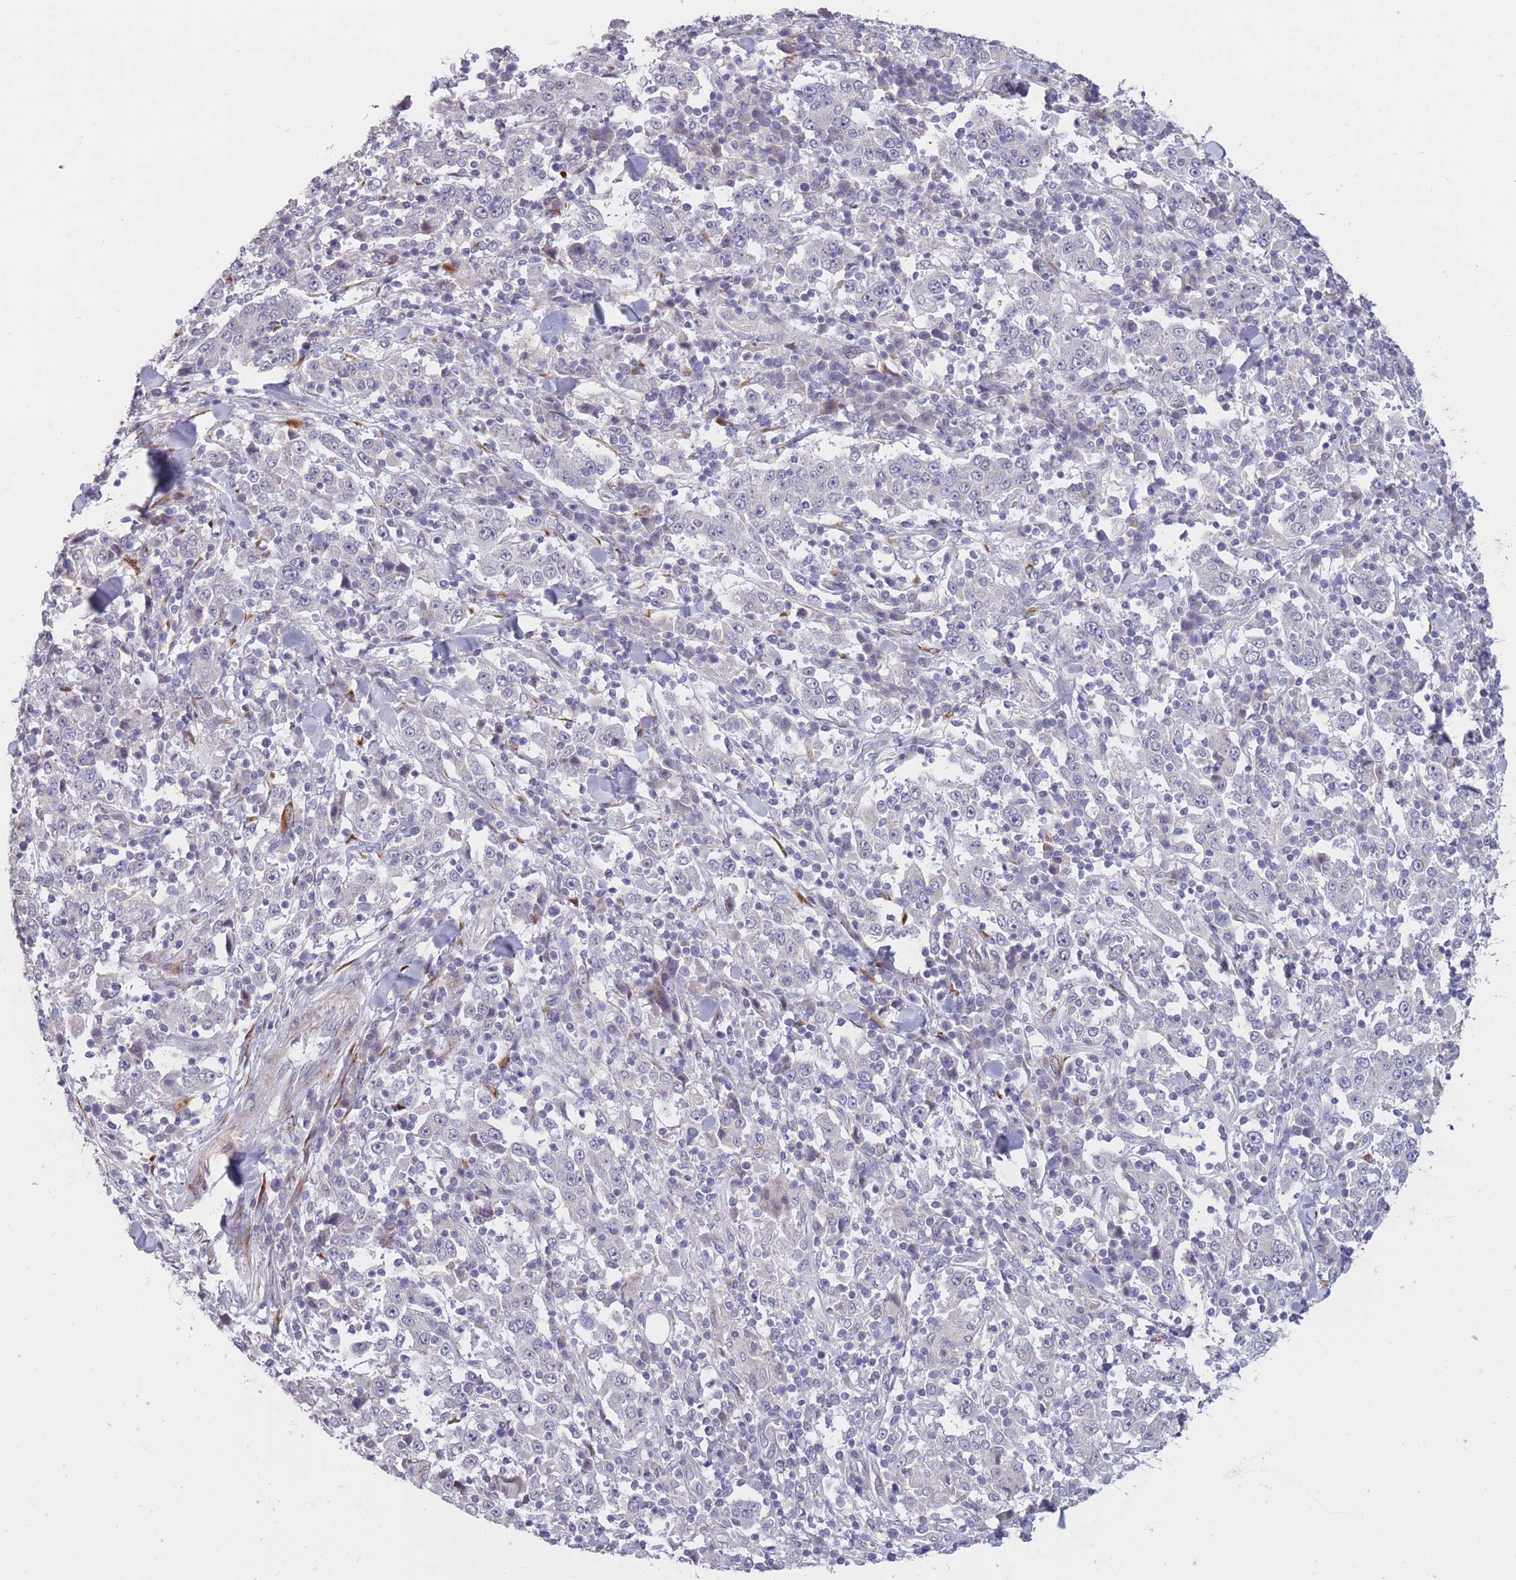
{"staining": {"intensity": "negative", "quantity": "none", "location": "none"}, "tissue": "stomach cancer", "cell_type": "Tumor cells", "image_type": "cancer", "snomed": [{"axis": "morphology", "description": "Normal tissue, NOS"}, {"axis": "morphology", "description": "Adenocarcinoma, NOS"}, {"axis": "topography", "description": "Stomach, upper"}, {"axis": "topography", "description": "Stomach"}], "caption": "Immunohistochemistry (IHC) of human stomach adenocarcinoma exhibits no positivity in tumor cells. (IHC, brightfield microscopy, high magnification).", "gene": "CCNQ", "patient": {"sex": "male", "age": 59}}